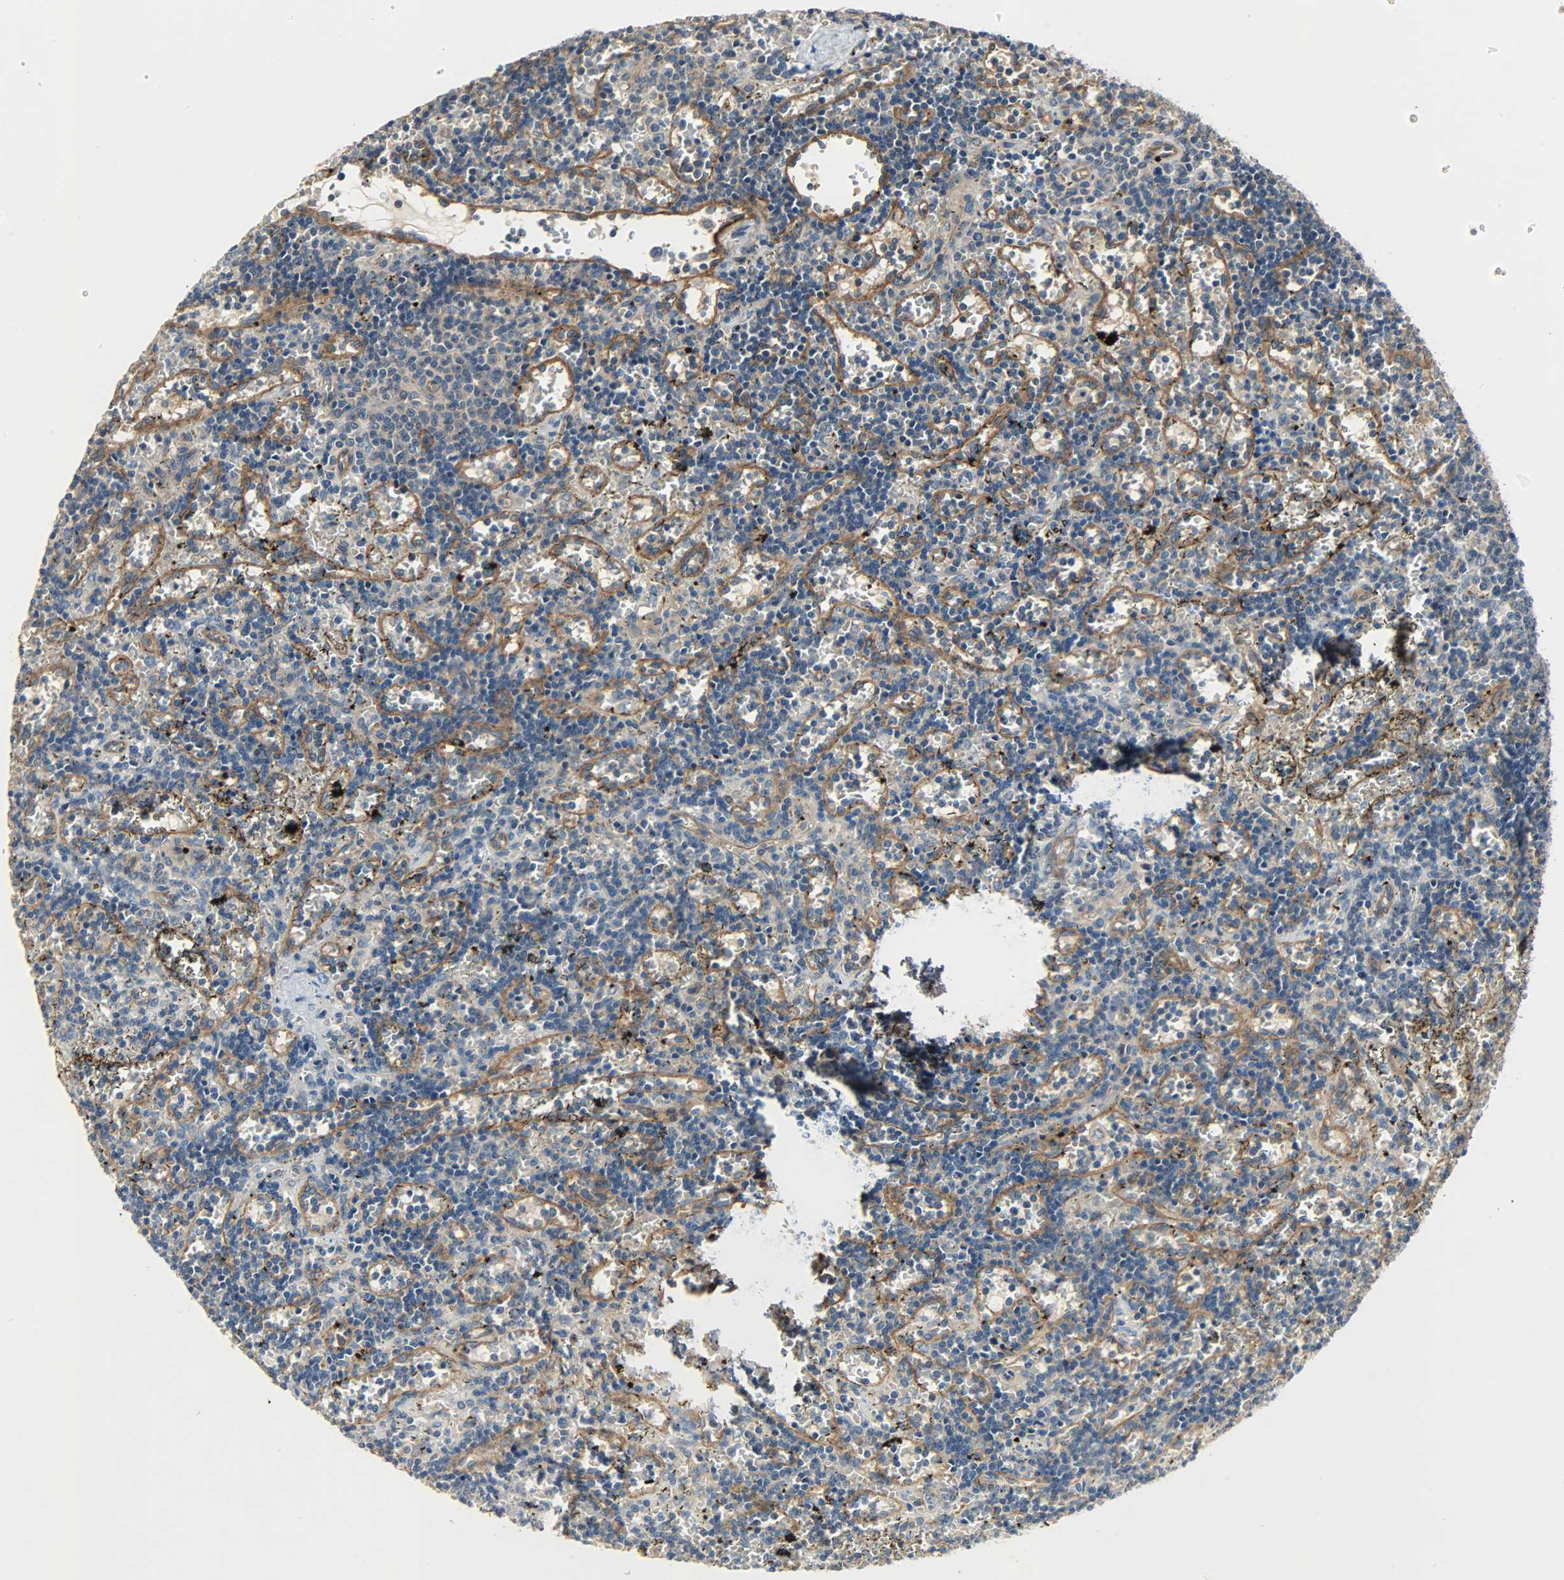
{"staining": {"intensity": "weak", "quantity": ">75%", "location": "cytoplasmic/membranous"}, "tissue": "lymphoma", "cell_type": "Tumor cells", "image_type": "cancer", "snomed": [{"axis": "morphology", "description": "Malignant lymphoma, non-Hodgkin's type, Low grade"}, {"axis": "topography", "description": "Spleen"}], "caption": "Immunohistochemical staining of low-grade malignant lymphoma, non-Hodgkin's type reveals low levels of weak cytoplasmic/membranous staining in approximately >75% of tumor cells.", "gene": "KIAA1217", "patient": {"sex": "male", "age": 60}}